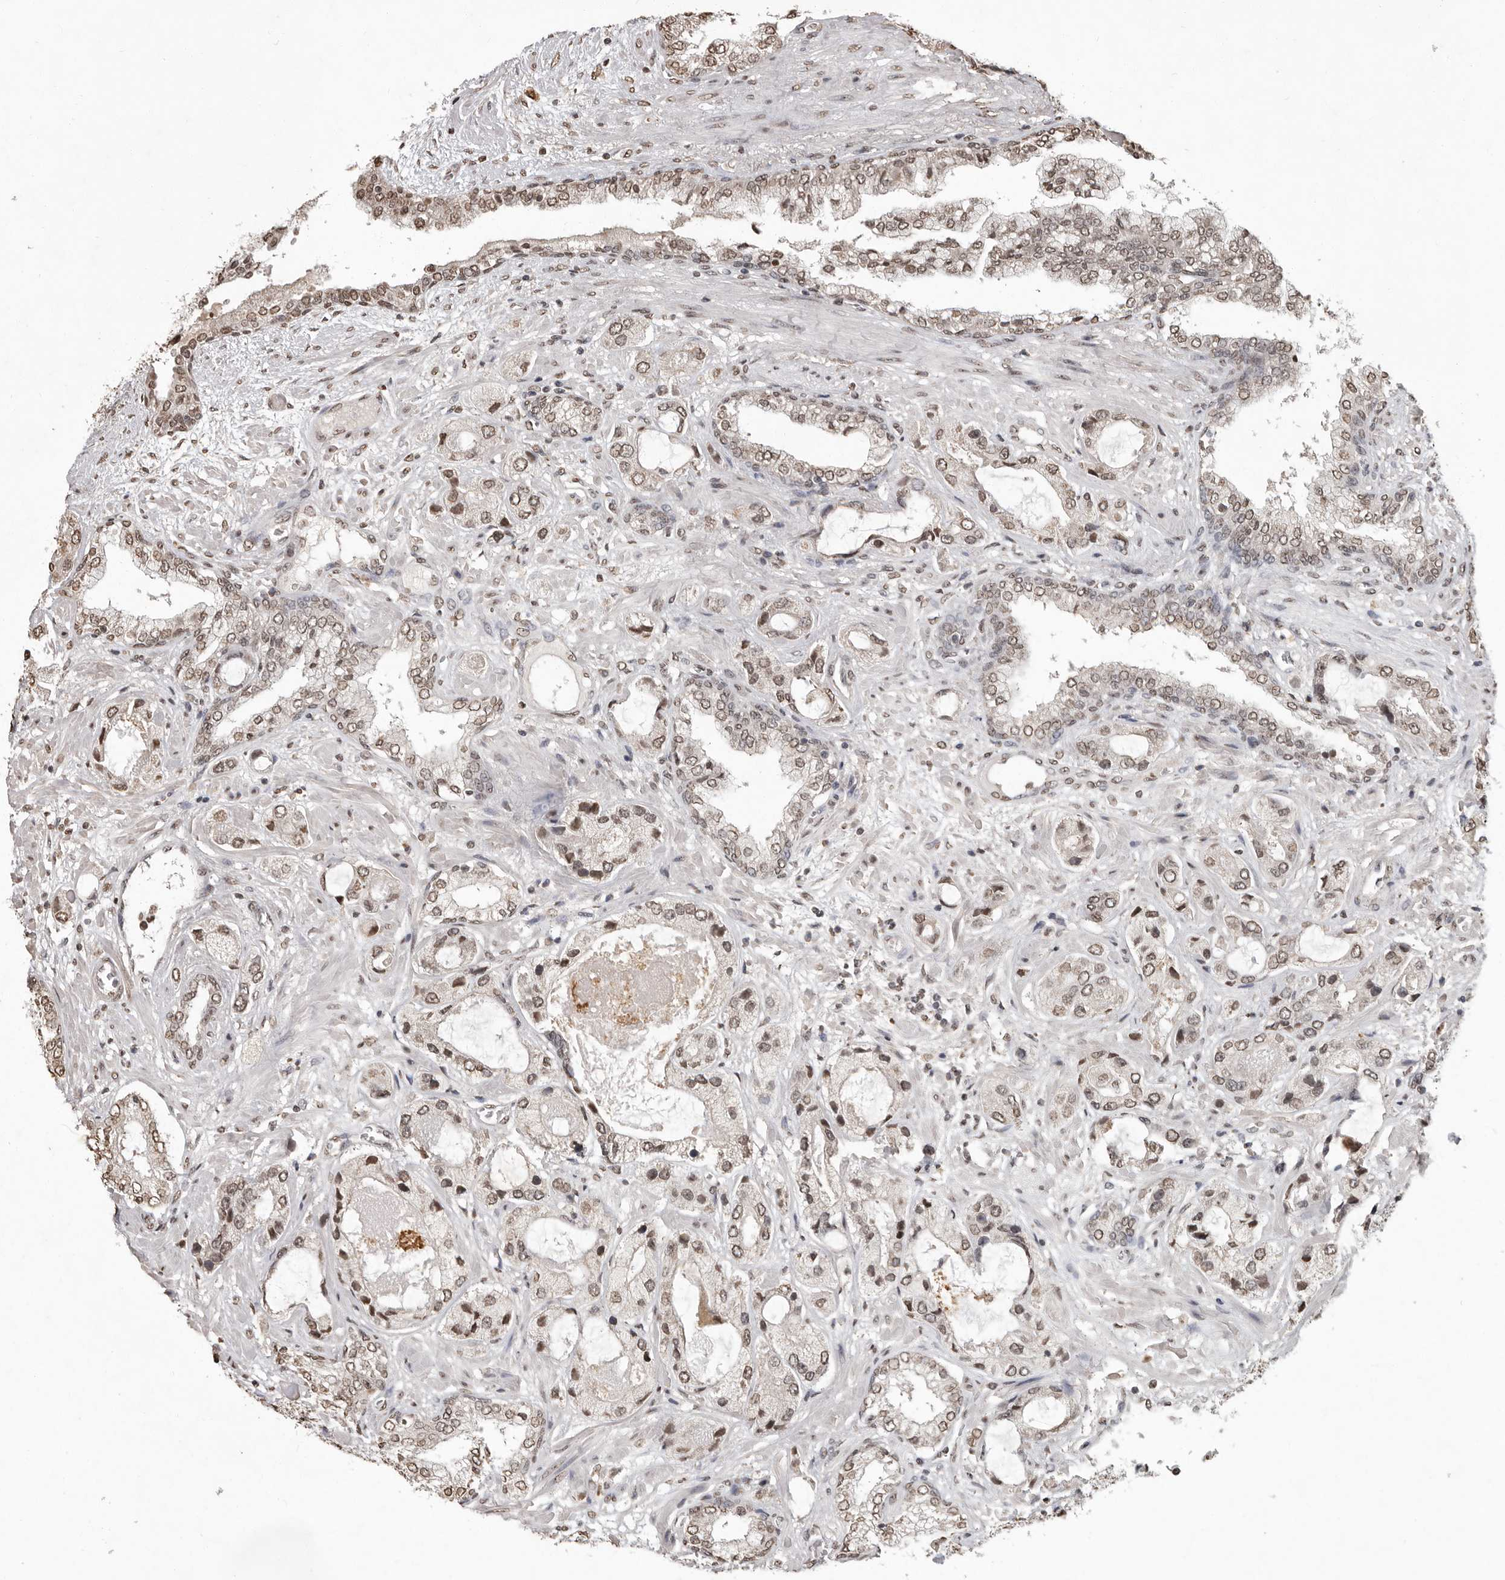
{"staining": {"intensity": "weak", "quantity": ">75%", "location": "nuclear"}, "tissue": "prostate cancer", "cell_type": "Tumor cells", "image_type": "cancer", "snomed": [{"axis": "morphology", "description": "Normal tissue, NOS"}, {"axis": "morphology", "description": "Adenocarcinoma, High grade"}, {"axis": "topography", "description": "Prostate"}, {"axis": "topography", "description": "Peripheral nerve tissue"}], "caption": "A brown stain highlights weak nuclear expression of a protein in prostate cancer (adenocarcinoma (high-grade)) tumor cells.", "gene": "WDR45", "patient": {"sex": "male", "age": 59}}